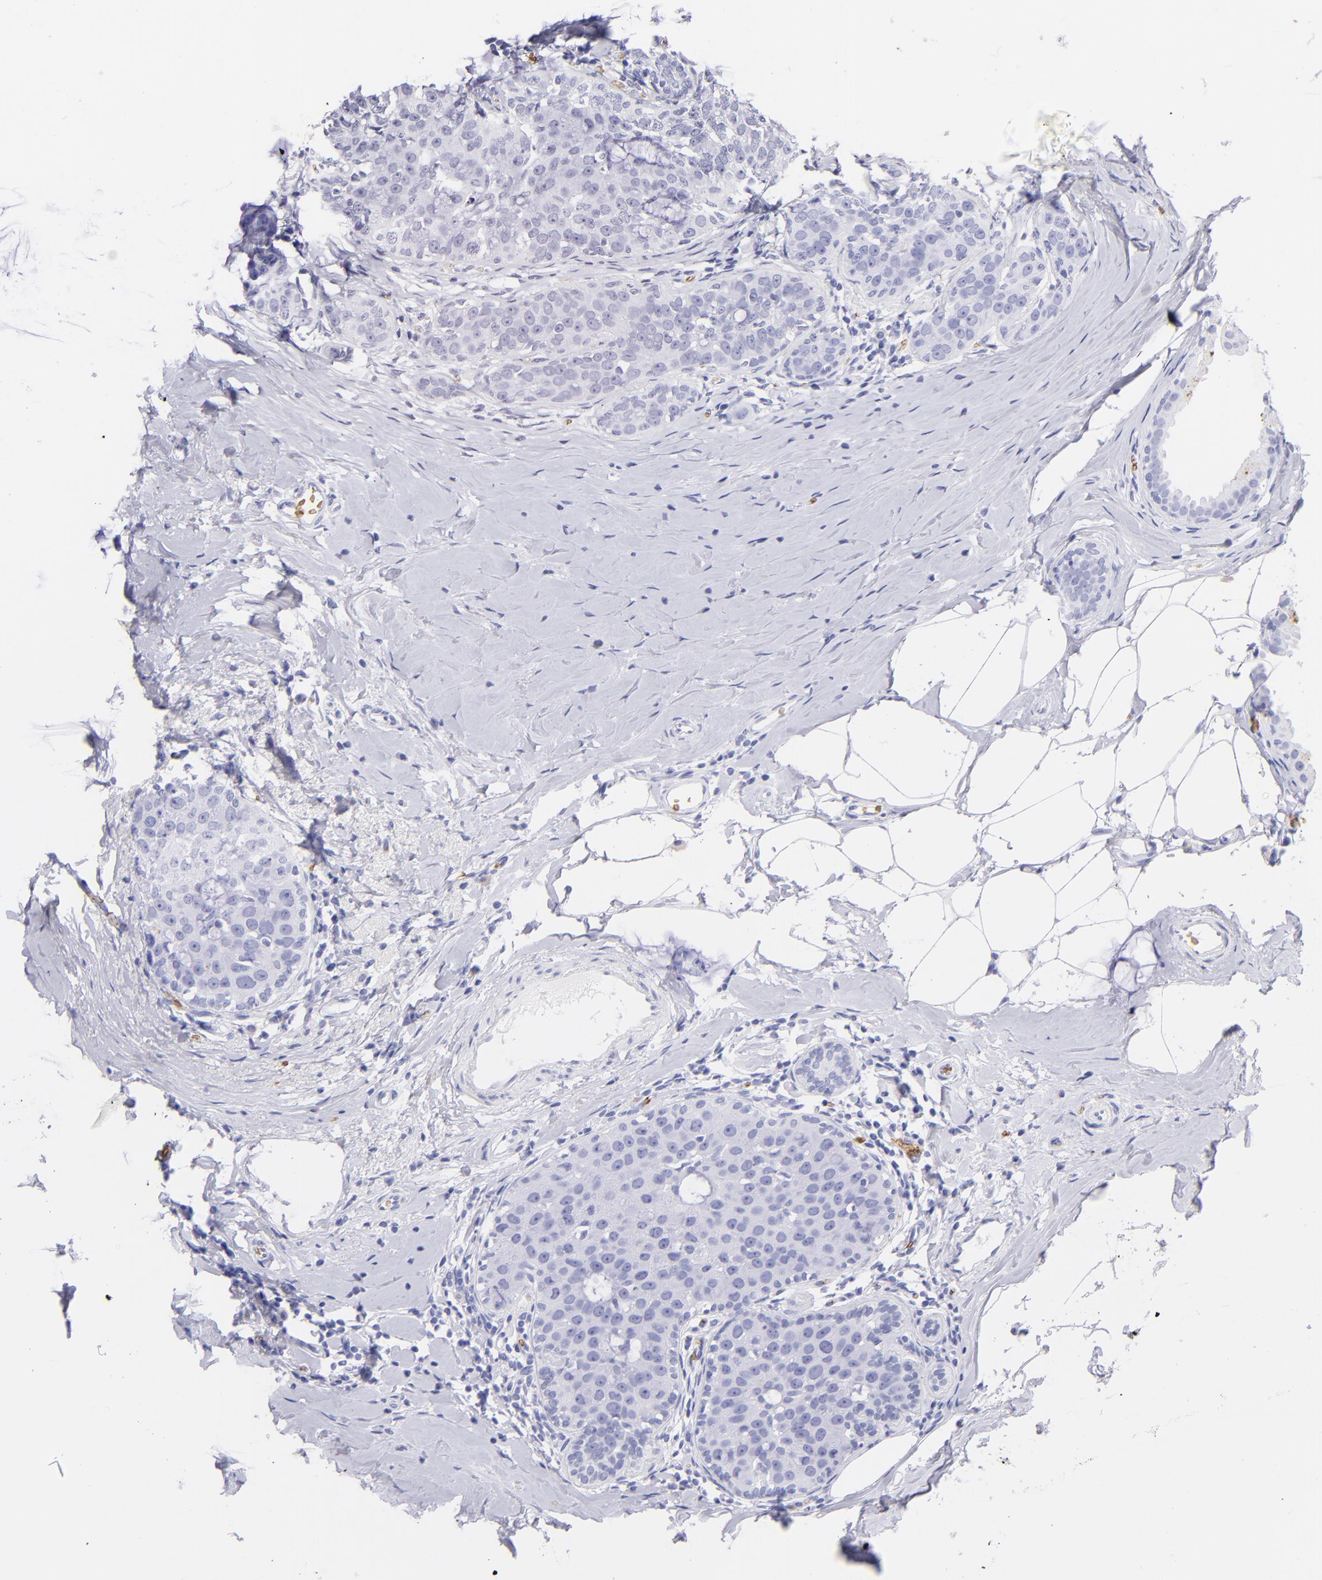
{"staining": {"intensity": "negative", "quantity": "none", "location": "none"}, "tissue": "breast cancer", "cell_type": "Tumor cells", "image_type": "cancer", "snomed": [{"axis": "morphology", "description": "Normal tissue, NOS"}, {"axis": "morphology", "description": "Duct carcinoma"}, {"axis": "topography", "description": "Breast"}], "caption": "Breast invasive ductal carcinoma was stained to show a protein in brown. There is no significant expression in tumor cells.", "gene": "GYPA", "patient": {"sex": "female", "age": 50}}